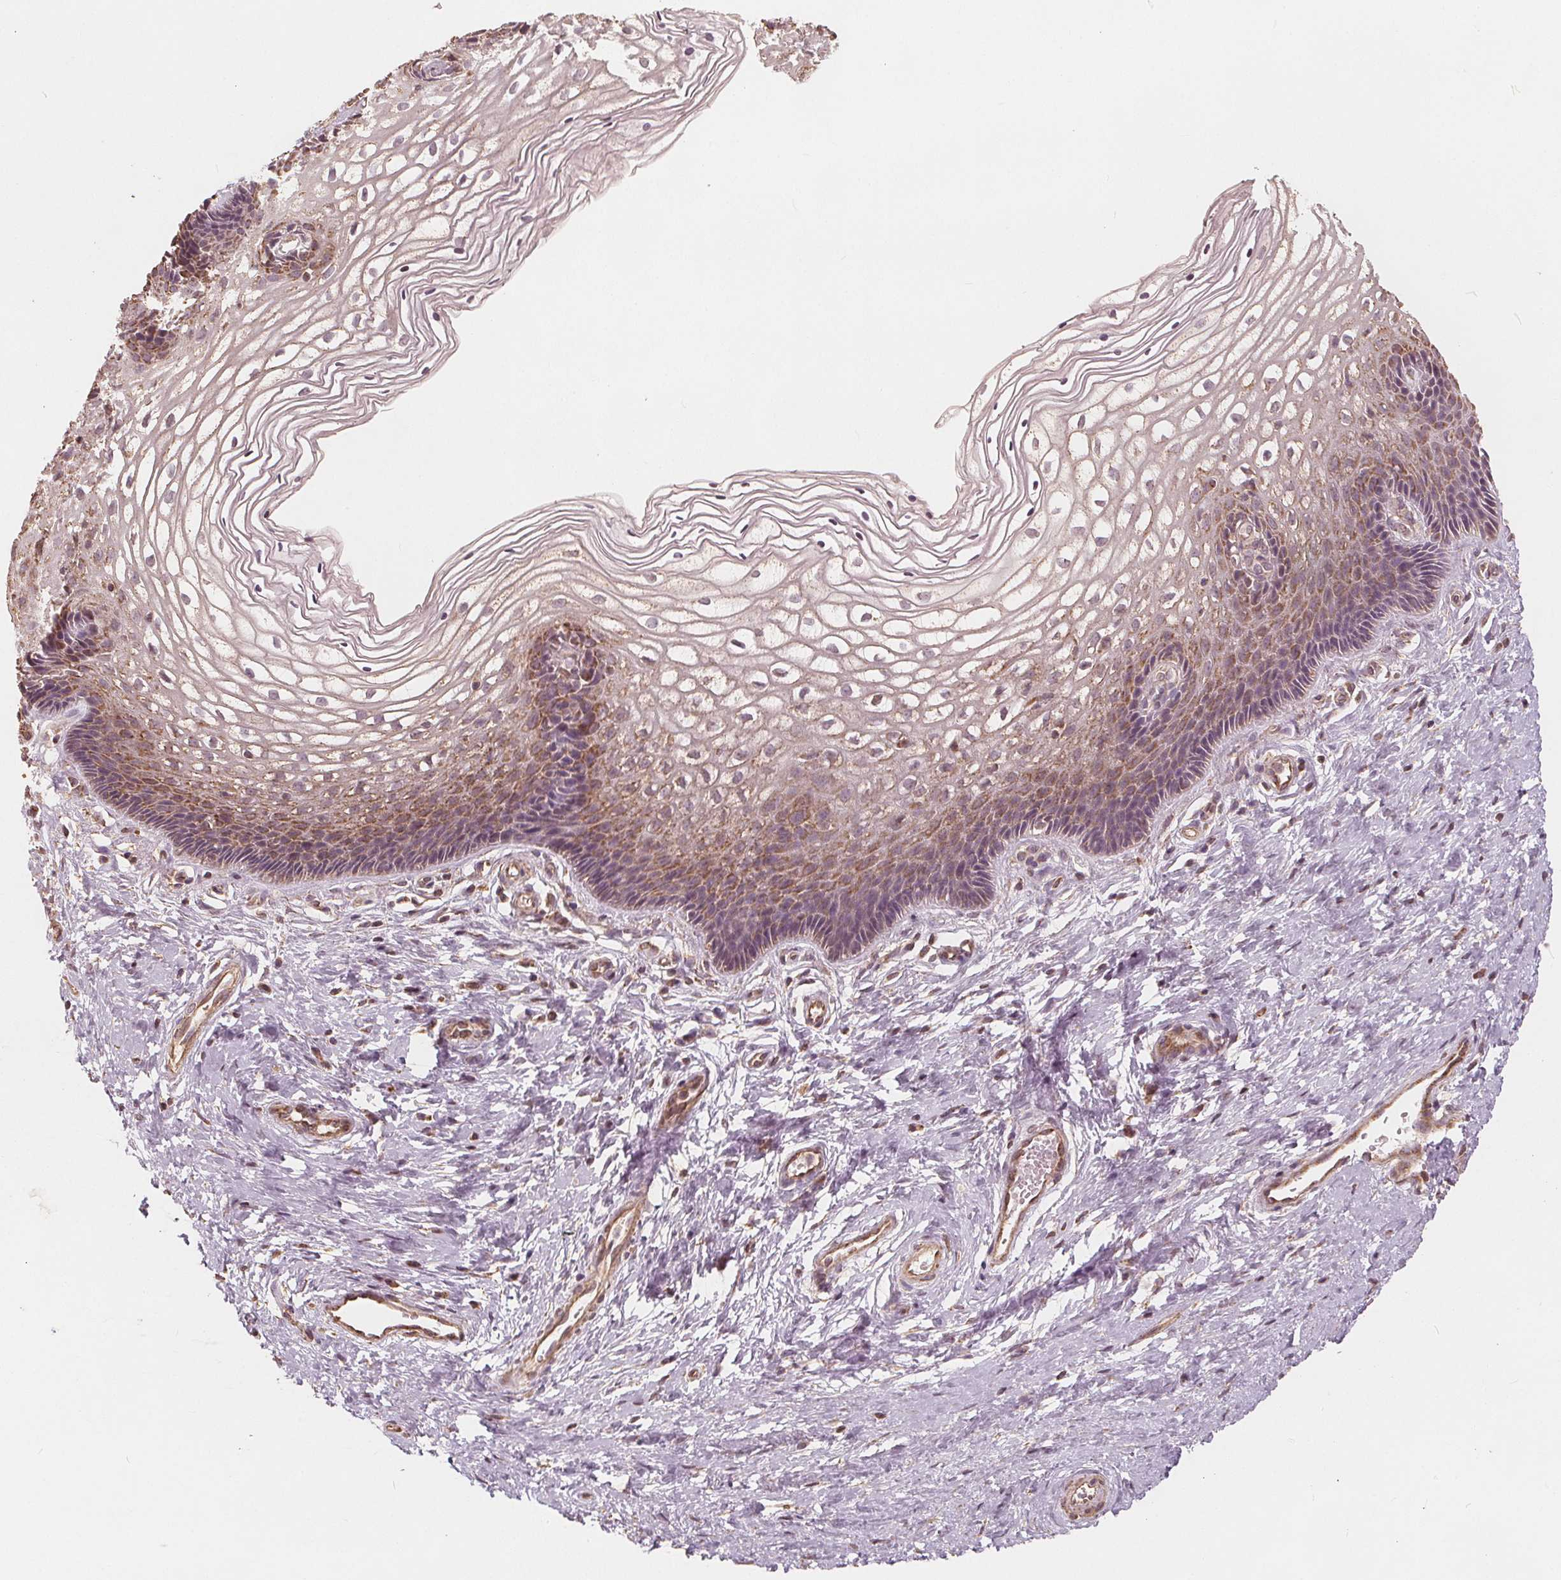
{"staining": {"intensity": "moderate", "quantity": "25%-75%", "location": "cytoplasmic/membranous"}, "tissue": "cervix", "cell_type": "Glandular cells", "image_type": "normal", "snomed": [{"axis": "morphology", "description": "Normal tissue, NOS"}, {"axis": "topography", "description": "Cervix"}], "caption": "Protein staining of normal cervix shows moderate cytoplasmic/membranous positivity in approximately 25%-75% of glandular cells.", "gene": "PEX26", "patient": {"sex": "female", "age": 34}}